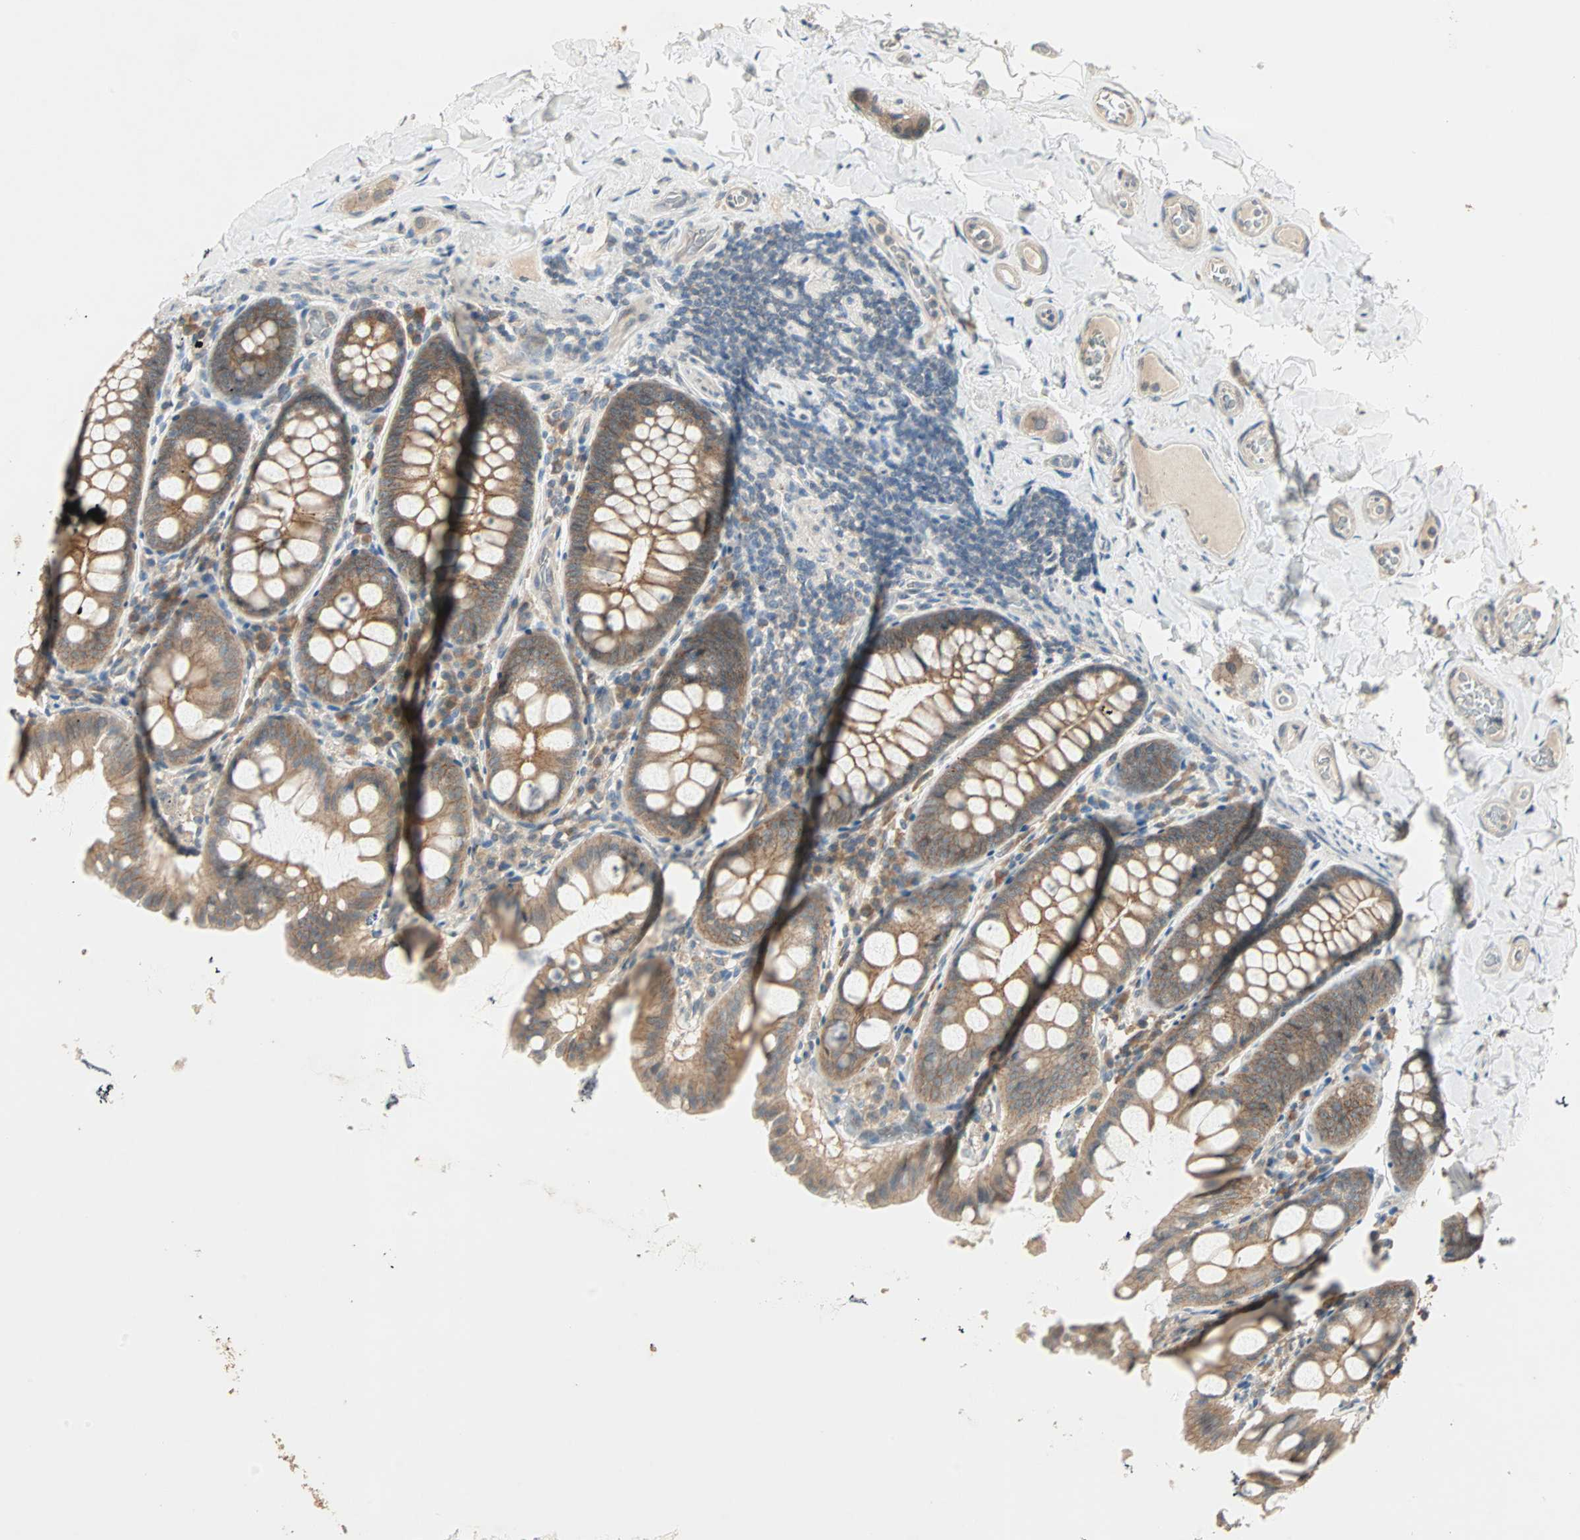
{"staining": {"intensity": "negative", "quantity": "none", "location": "none"}, "tissue": "colon", "cell_type": "Endothelial cells", "image_type": "normal", "snomed": [{"axis": "morphology", "description": "Normal tissue, NOS"}, {"axis": "topography", "description": "Colon"}], "caption": "Colon was stained to show a protein in brown. There is no significant staining in endothelial cells. Nuclei are stained in blue.", "gene": "TTF2", "patient": {"sex": "female", "age": 61}}